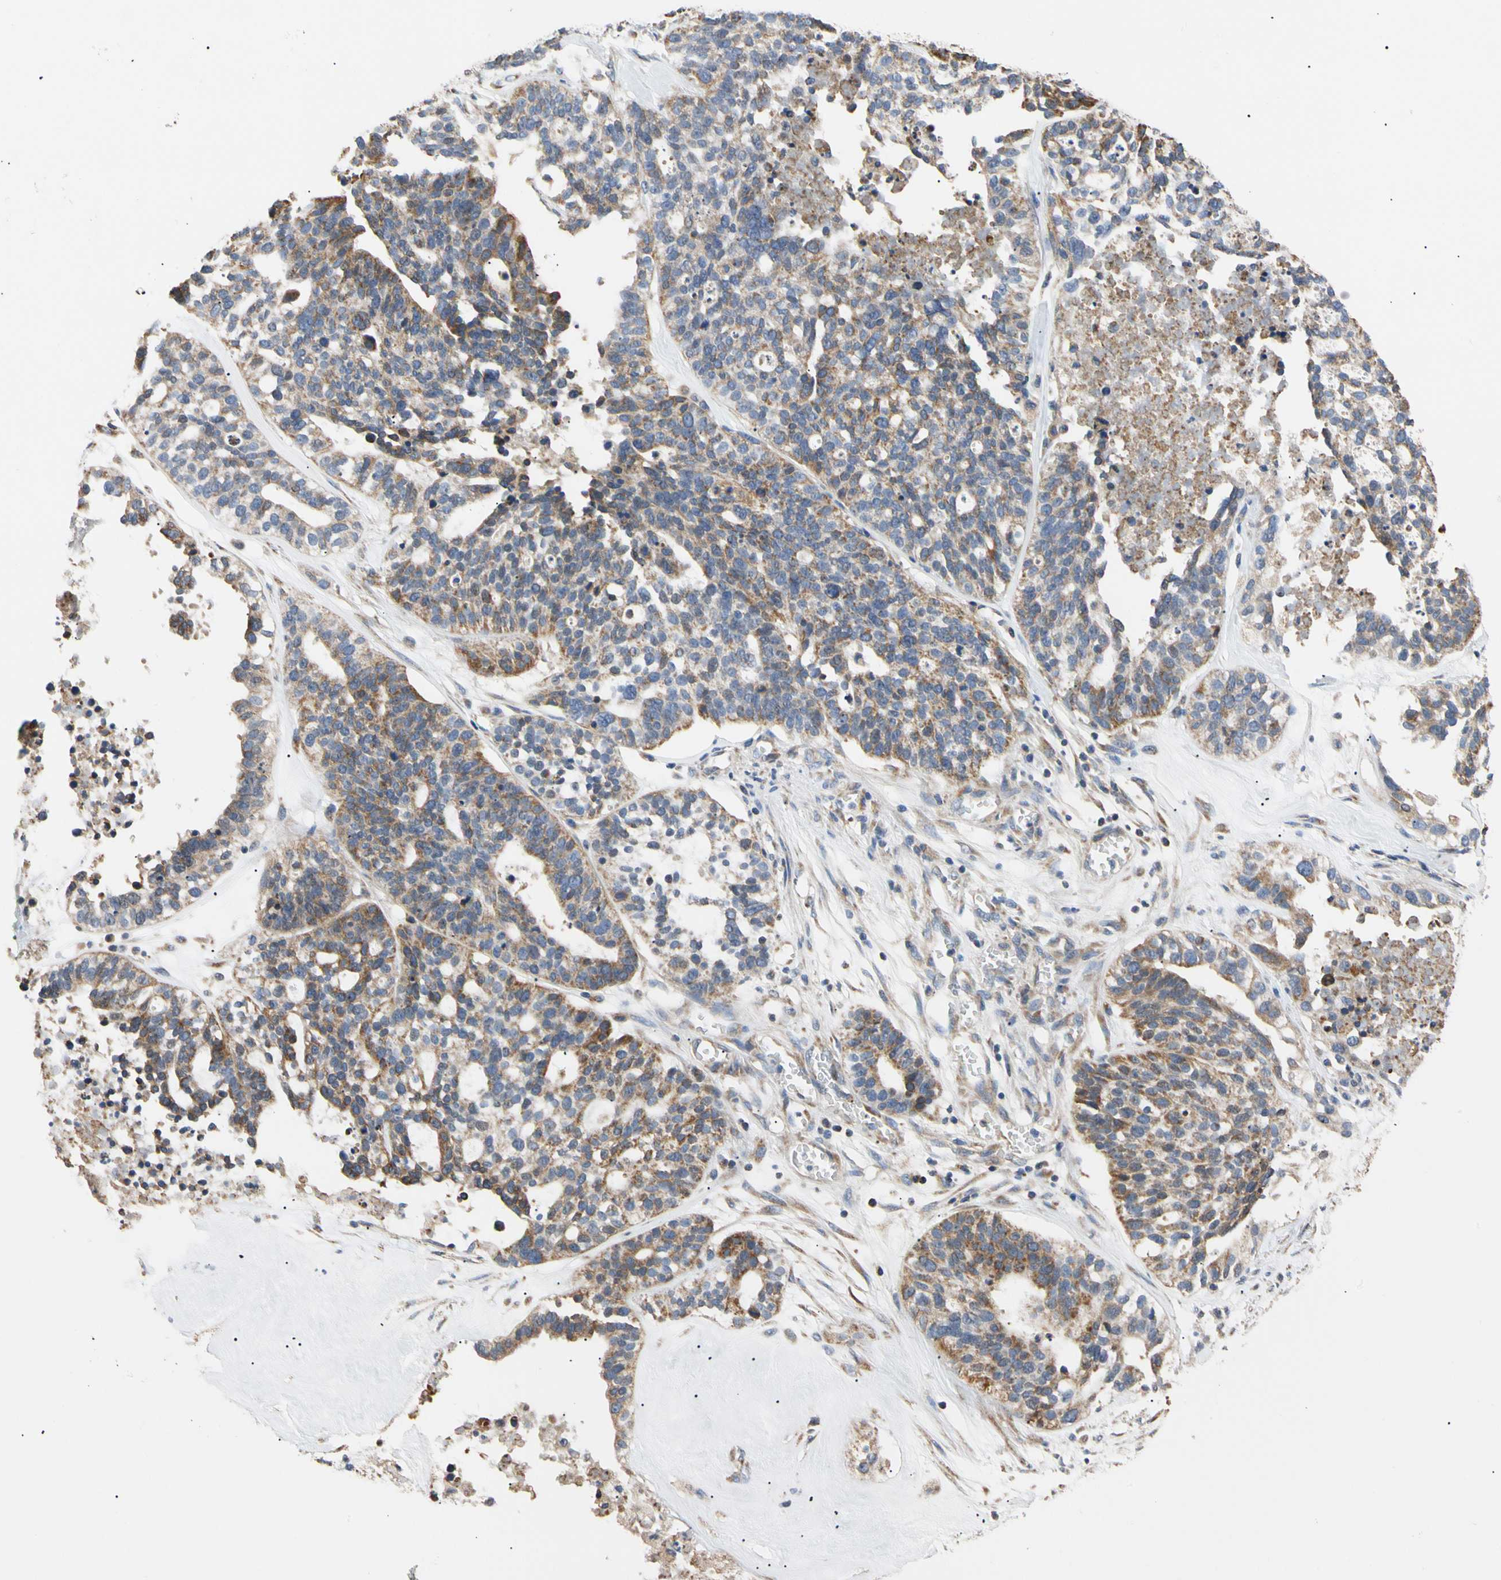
{"staining": {"intensity": "moderate", "quantity": "25%-75%", "location": "cytoplasmic/membranous"}, "tissue": "ovarian cancer", "cell_type": "Tumor cells", "image_type": "cancer", "snomed": [{"axis": "morphology", "description": "Cystadenocarcinoma, serous, NOS"}, {"axis": "topography", "description": "Ovary"}], "caption": "This histopathology image displays serous cystadenocarcinoma (ovarian) stained with immunohistochemistry to label a protein in brown. The cytoplasmic/membranous of tumor cells show moderate positivity for the protein. Nuclei are counter-stained blue.", "gene": "PLGRKT", "patient": {"sex": "female", "age": 59}}